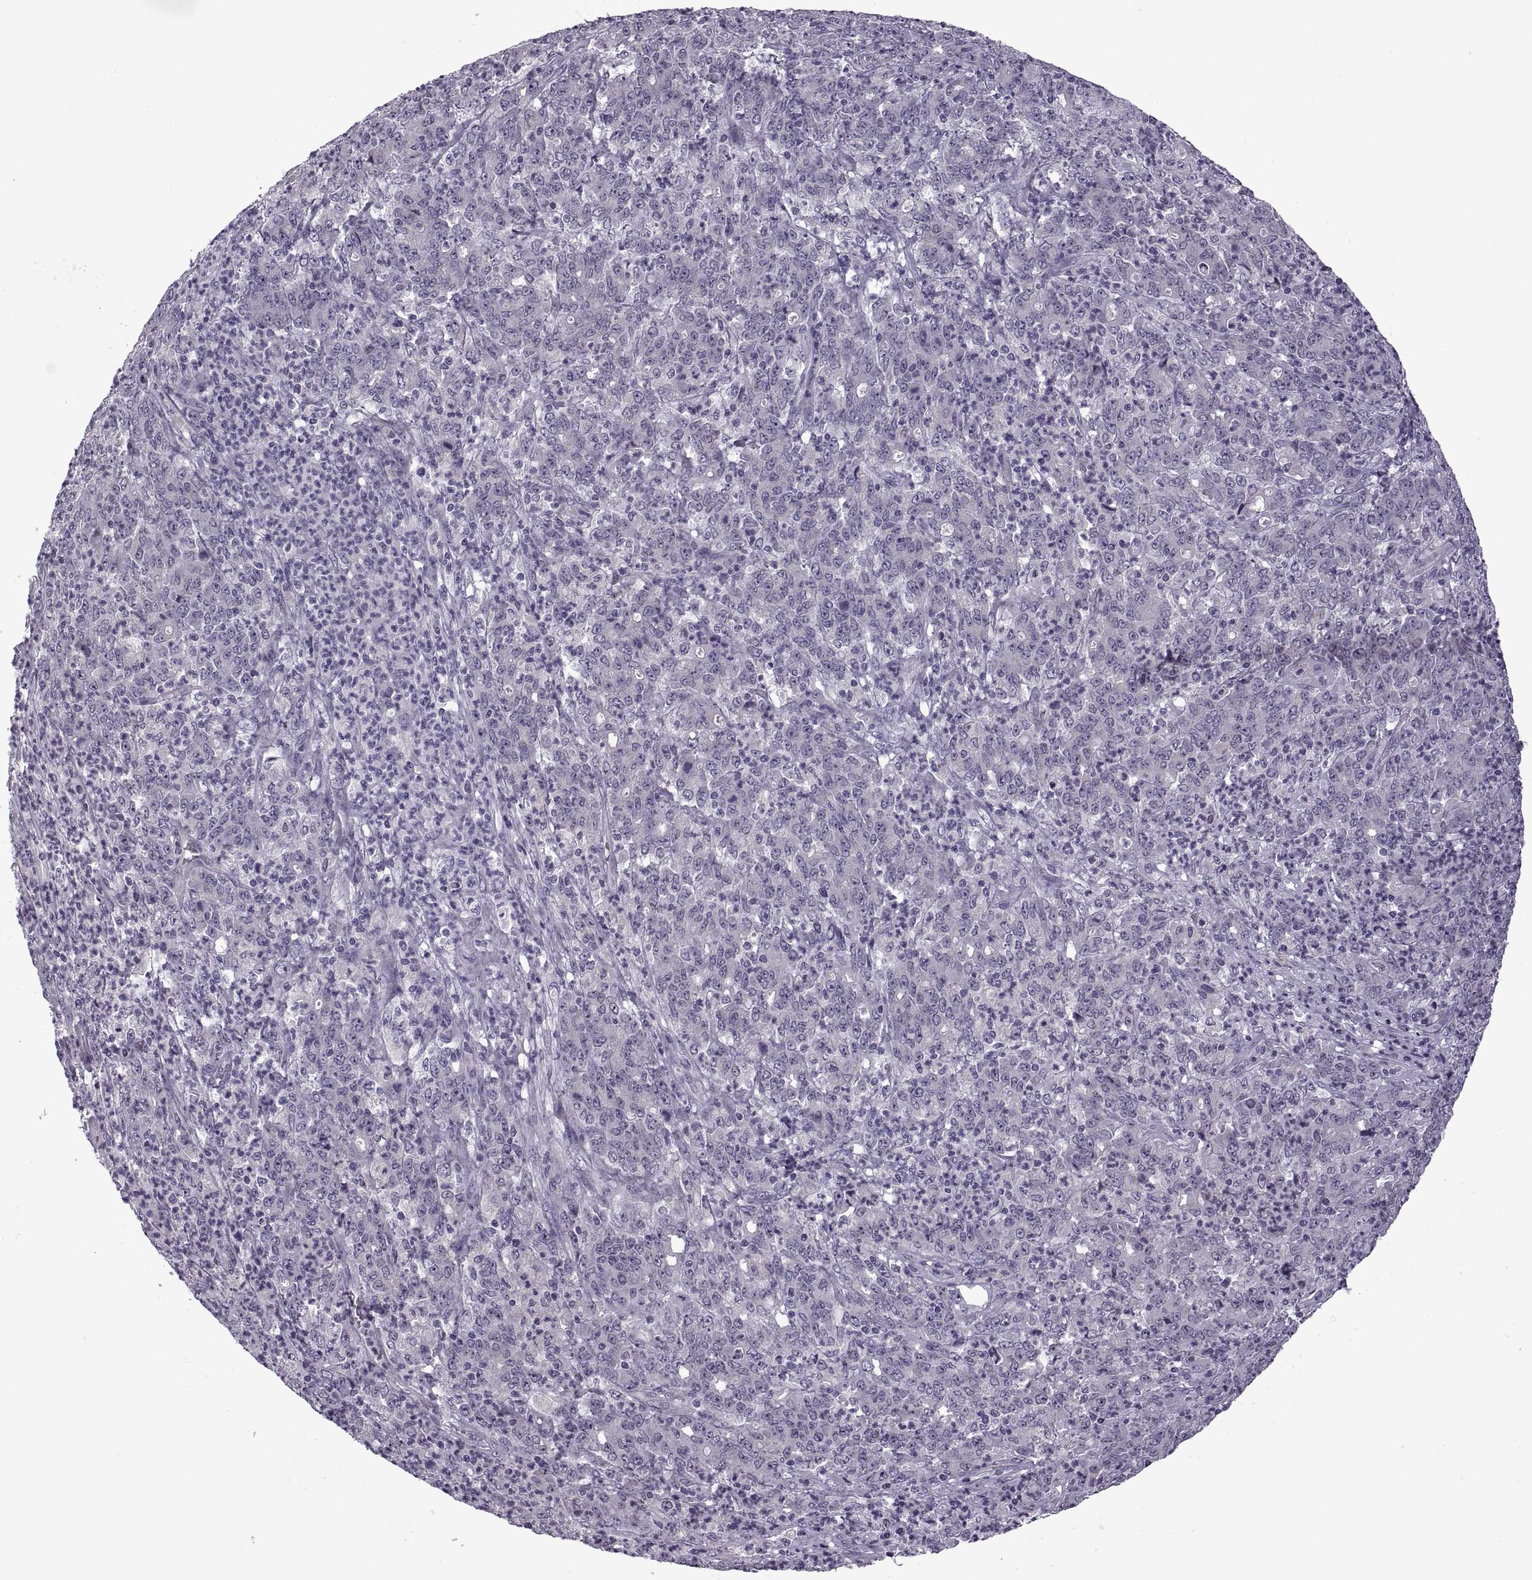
{"staining": {"intensity": "negative", "quantity": "none", "location": "none"}, "tissue": "stomach cancer", "cell_type": "Tumor cells", "image_type": "cancer", "snomed": [{"axis": "morphology", "description": "Adenocarcinoma, NOS"}, {"axis": "topography", "description": "Stomach, lower"}], "caption": "A high-resolution micrograph shows IHC staining of stomach cancer (adenocarcinoma), which shows no significant staining in tumor cells.", "gene": "RIPK4", "patient": {"sex": "female", "age": 71}}